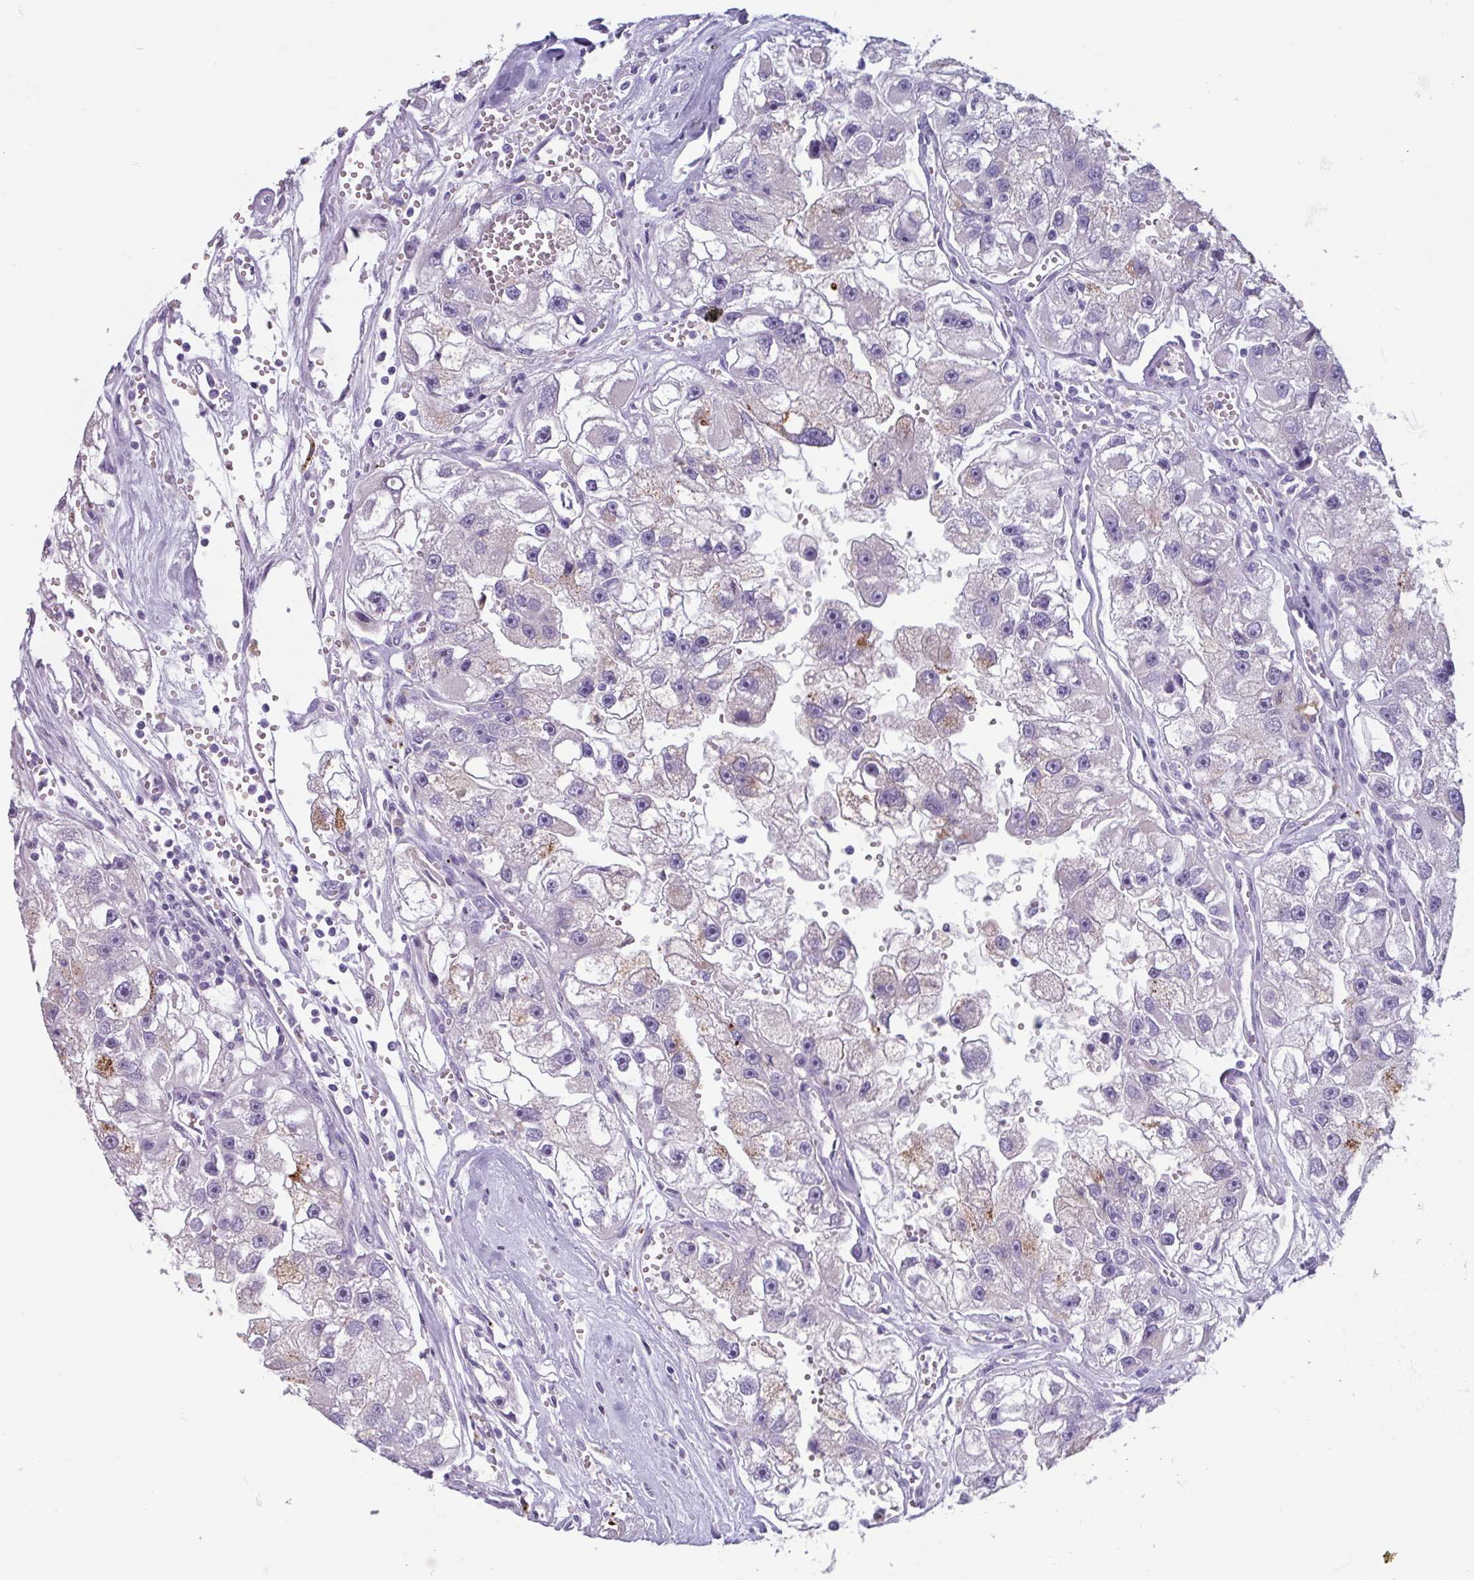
{"staining": {"intensity": "moderate", "quantity": "<25%", "location": "cytoplasmic/membranous"}, "tissue": "renal cancer", "cell_type": "Tumor cells", "image_type": "cancer", "snomed": [{"axis": "morphology", "description": "Adenocarcinoma, NOS"}, {"axis": "topography", "description": "Kidney"}], "caption": "Immunohistochemical staining of renal adenocarcinoma displays moderate cytoplasmic/membranous protein positivity in about <25% of tumor cells.", "gene": "OR2T10", "patient": {"sex": "male", "age": 63}}